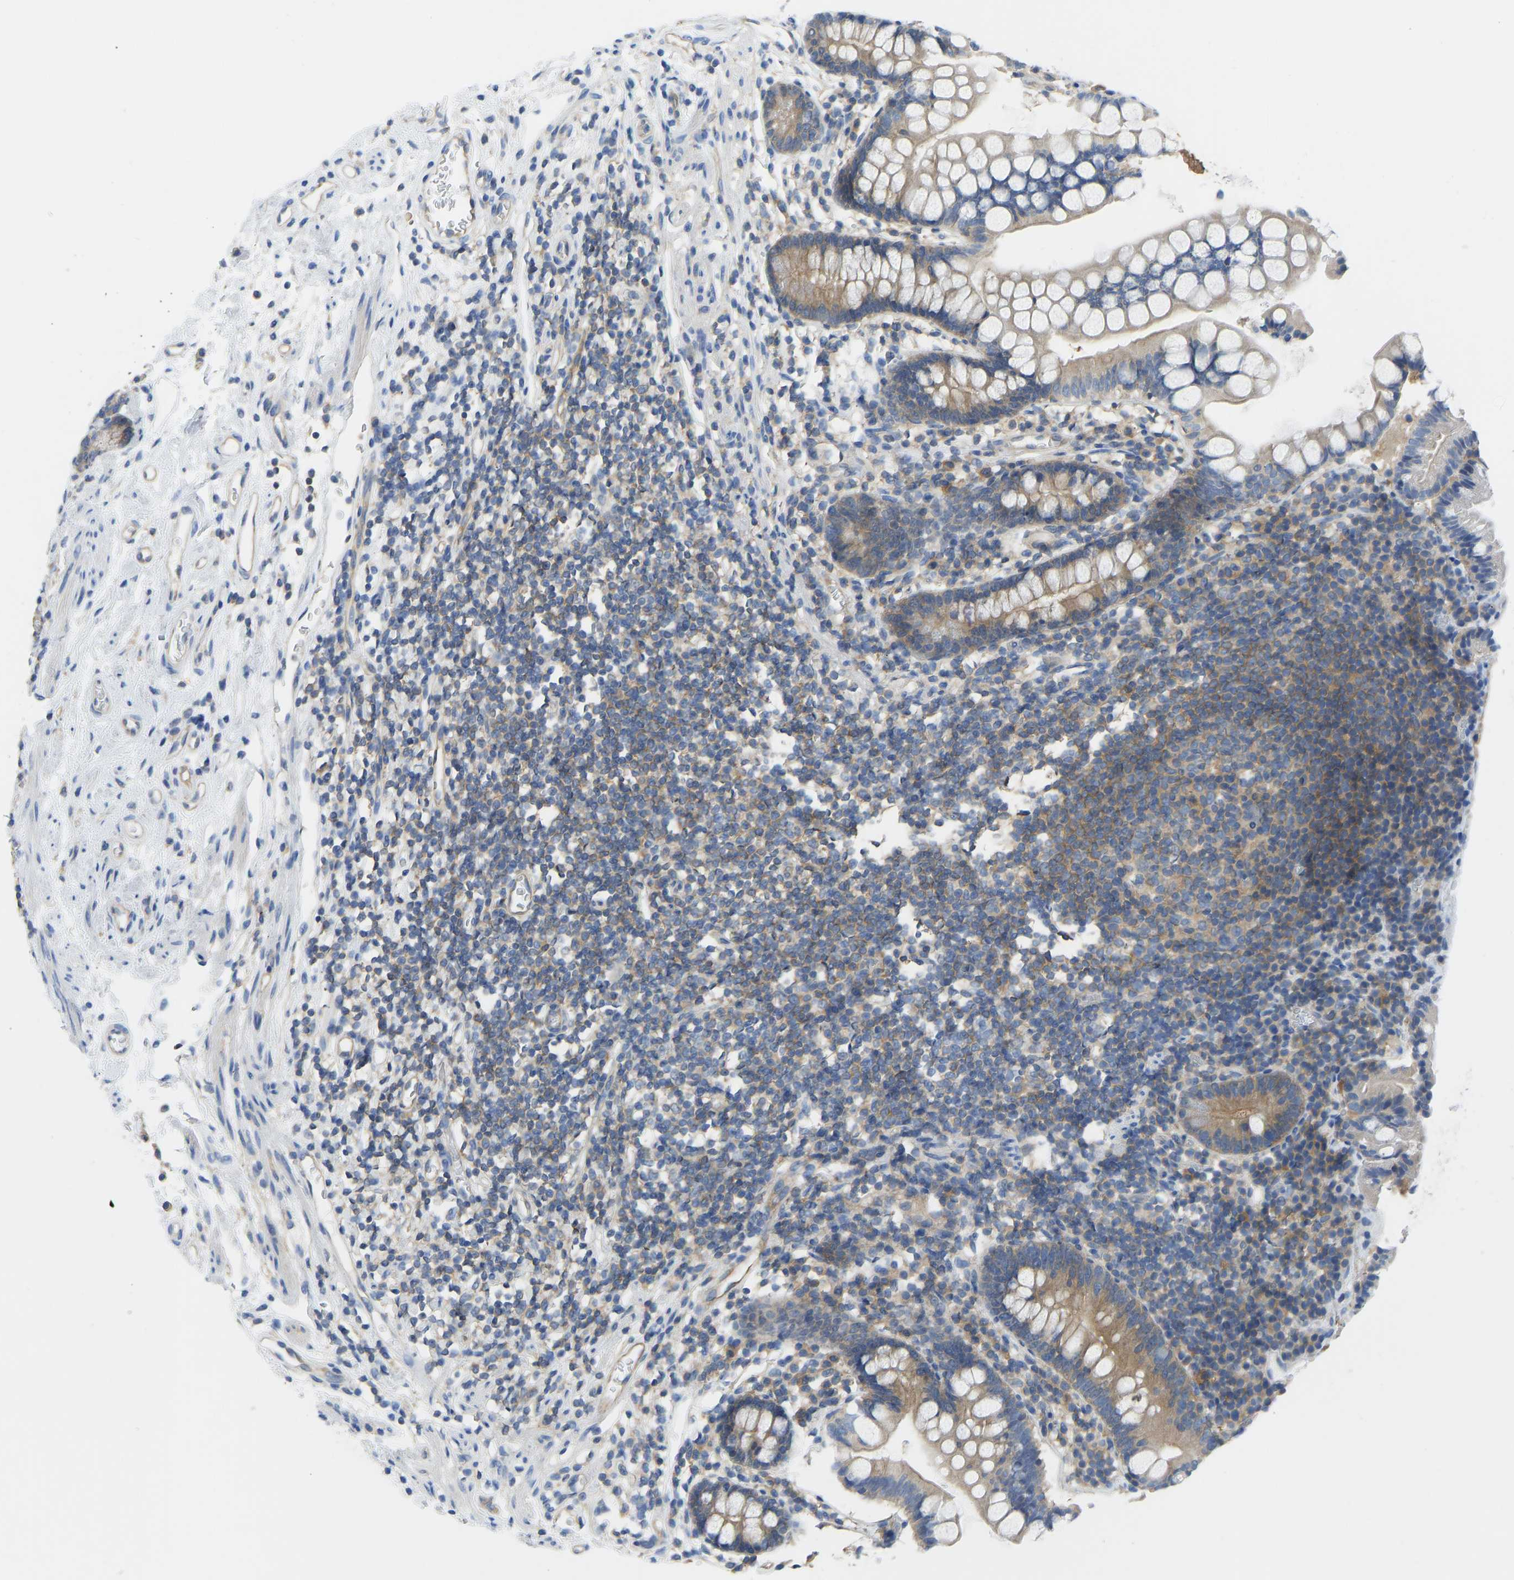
{"staining": {"intensity": "weak", "quantity": ">75%", "location": "cytoplasmic/membranous"}, "tissue": "small intestine", "cell_type": "Glandular cells", "image_type": "normal", "snomed": [{"axis": "morphology", "description": "Normal tissue, NOS"}, {"axis": "topography", "description": "Small intestine"}], "caption": "Glandular cells display low levels of weak cytoplasmic/membranous positivity in about >75% of cells in normal human small intestine. (DAB = brown stain, brightfield microscopy at high magnification).", "gene": "PPP3CA", "patient": {"sex": "female", "age": 84}}